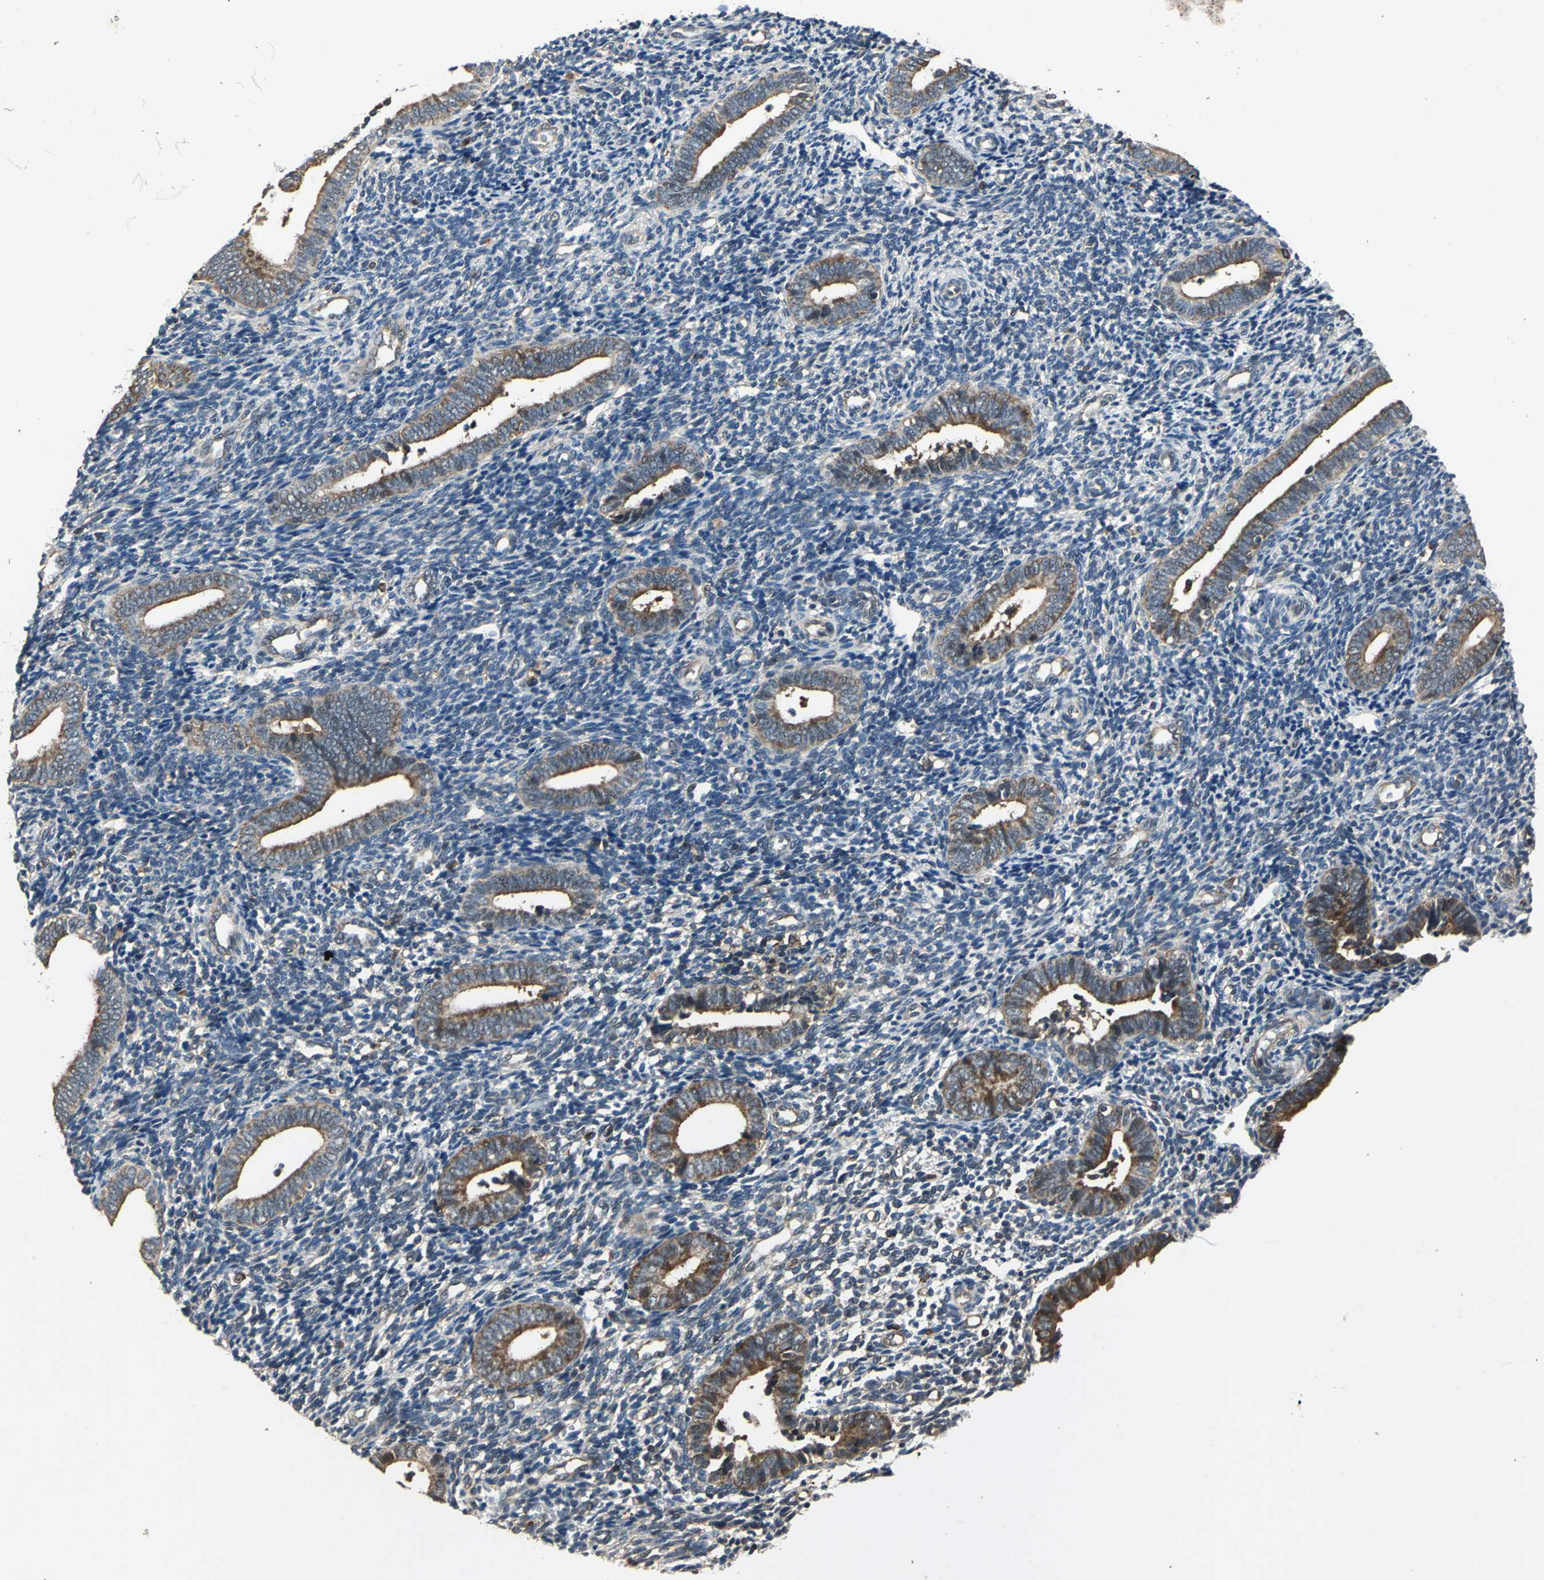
{"staining": {"intensity": "negative", "quantity": "none", "location": "none"}, "tissue": "endometrium", "cell_type": "Cells in endometrial stroma", "image_type": "normal", "snomed": [{"axis": "morphology", "description": "Normal tissue, NOS"}, {"axis": "topography", "description": "Uterus"}, {"axis": "topography", "description": "Endometrium"}], "caption": "Protein analysis of unremarkable endometrium exhibits no significant staining in cells in endometrial stroma.", "gene": "EIF2B2", "patient": {"sex": "female", "age": 33}}